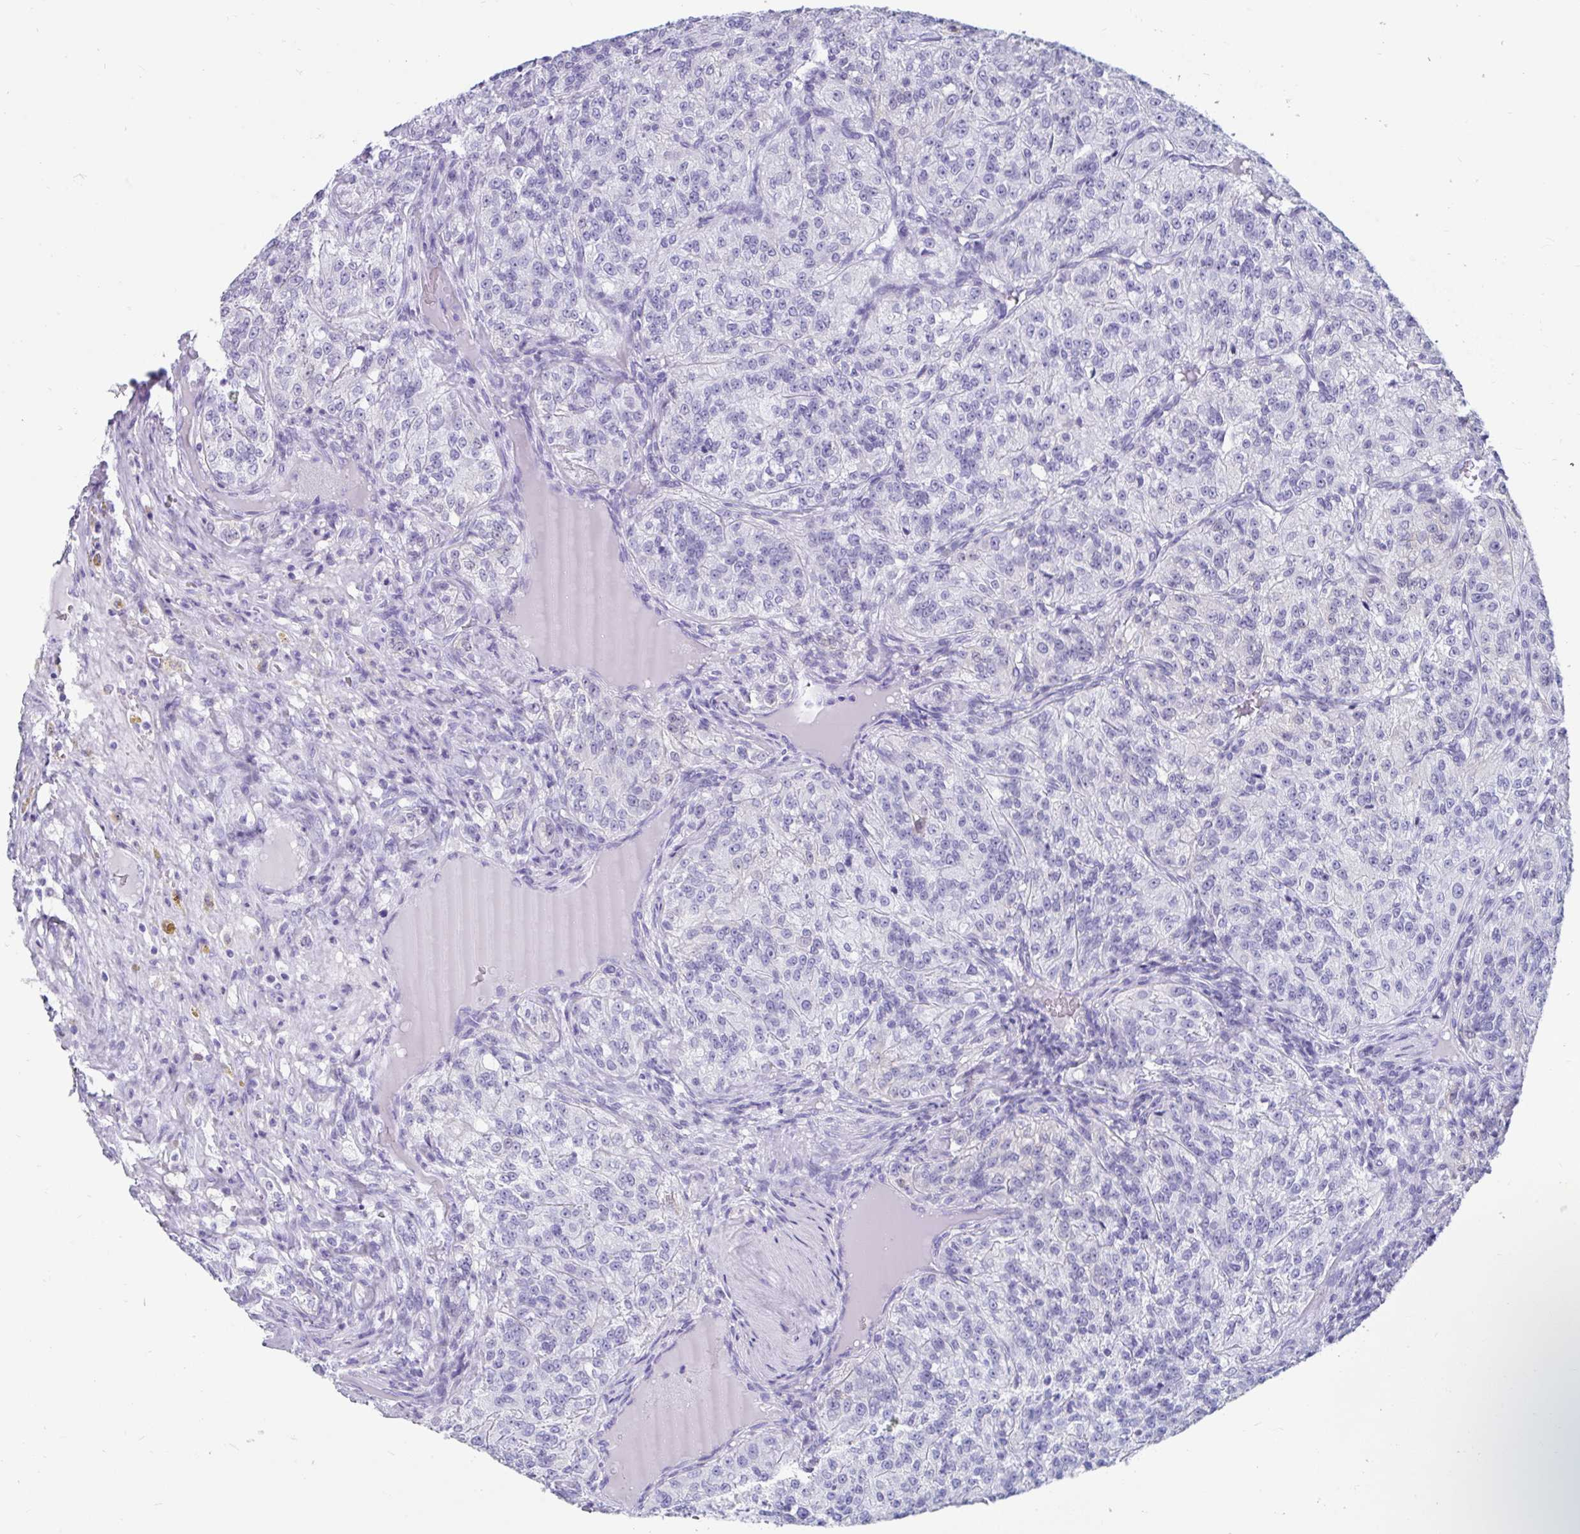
{"staining": {"intensity": "negative", "quantity": "none", "location": "none"}, "tissue": "renal cancer", "cell_type": "Tumor cells", "image_type": "cancer", "snomed": [{"axis": "morphology", "description": "Adenocarcinoma, NOS"}, {"axis": "topography", "description": "Kidney"}], "caption": "An immunohistochemistry histopathology image of renal adenocarcinoma is shown. There is no staining in tumor cells of renal adenocarcinoma.", "gene": "GKN2", "patient": {"sex": "female", "age": 63}}